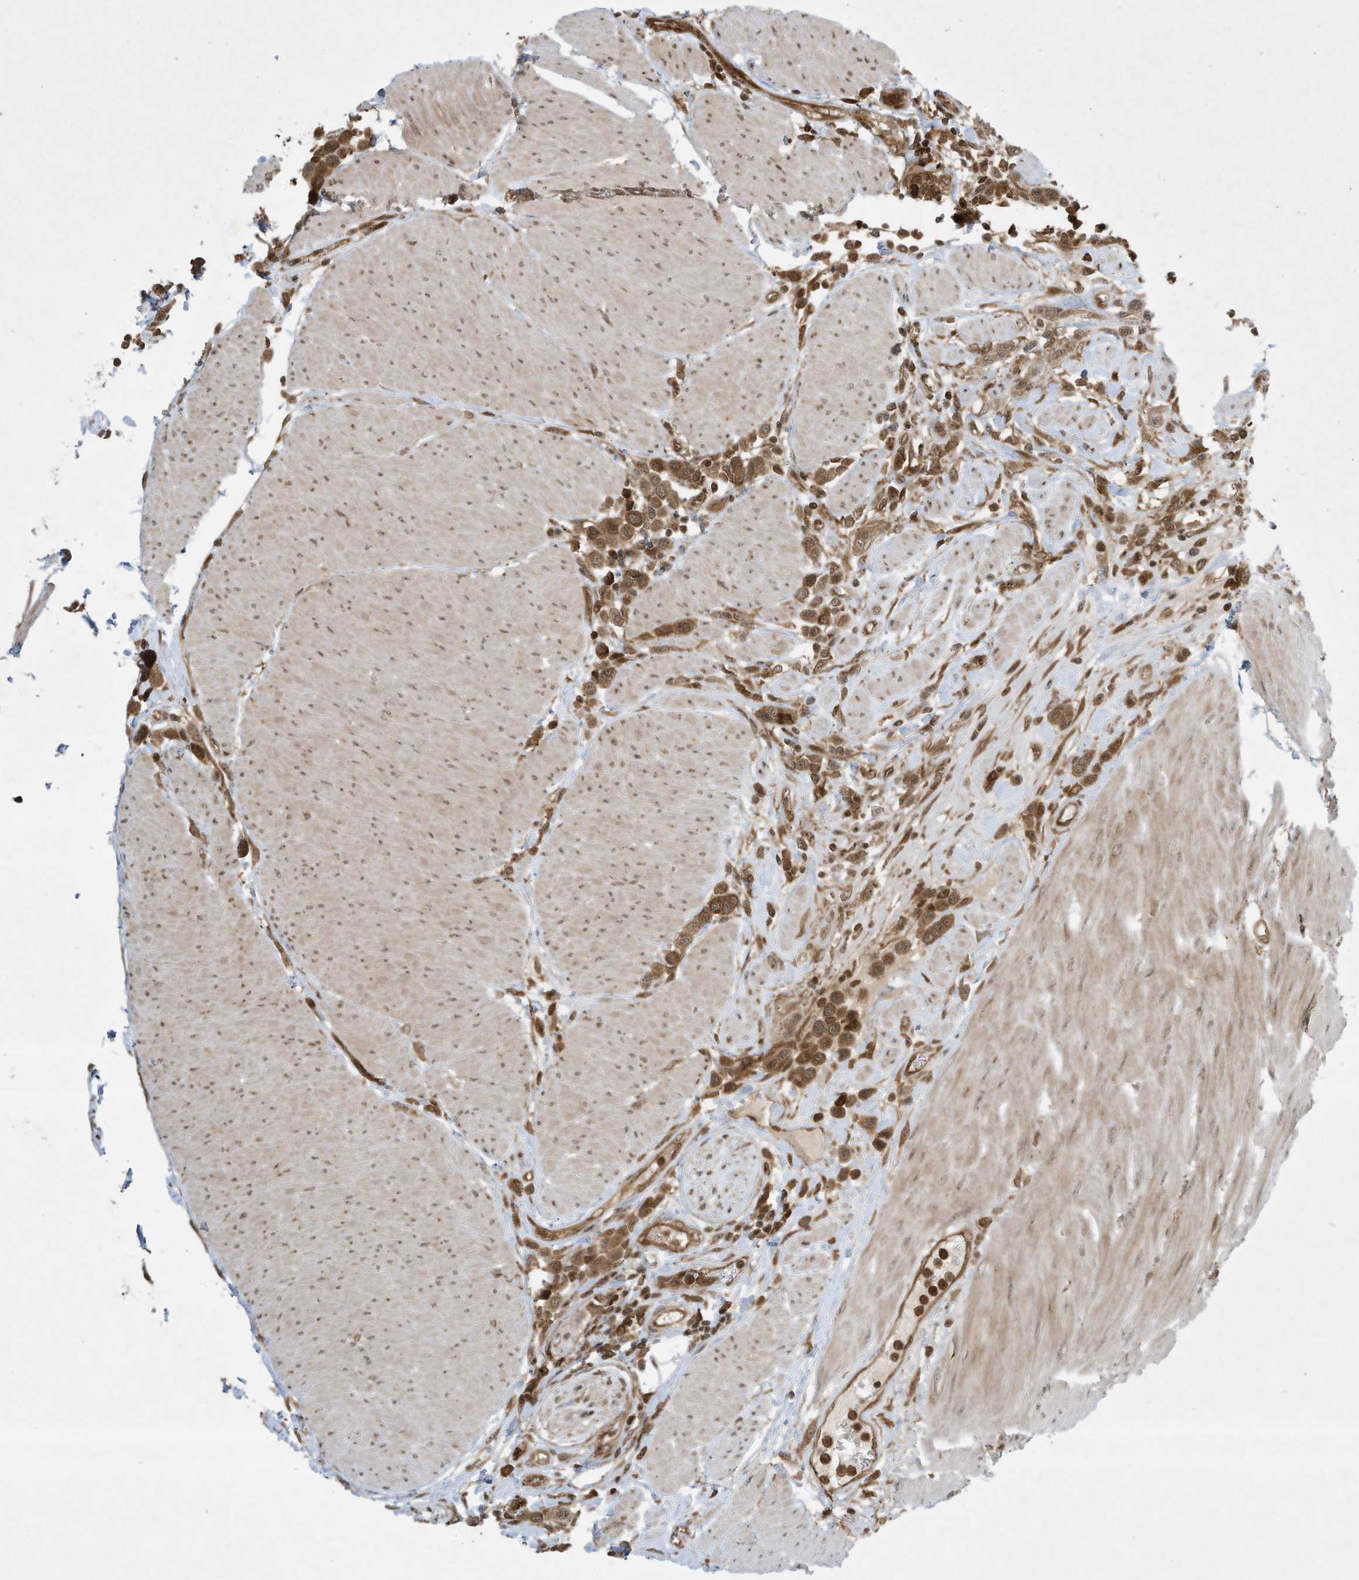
{"staining": {"intensity": "moderate", "quantity": ">75%", "location": "cytoplasmic/membranous,nuclear"}, "tissue": "urothelial cancer", "cell_type": "Tumor cells", "image_type": "cancer", "snomed": [{"axis": "morphology", "description": "Urothelial carcinoma, High grade"}, {"axis": "topography", "description": "Urinary bladder"}], "caption": "Brown immunohistochemical staining in high-grade urothelial carcinoma exhibits moderate cytoplasmic/membranous and nuclear expression in approximately >75% of tumor cells.", "gene": "CERT1", "patient": {"sex": "male", "age": 50}}